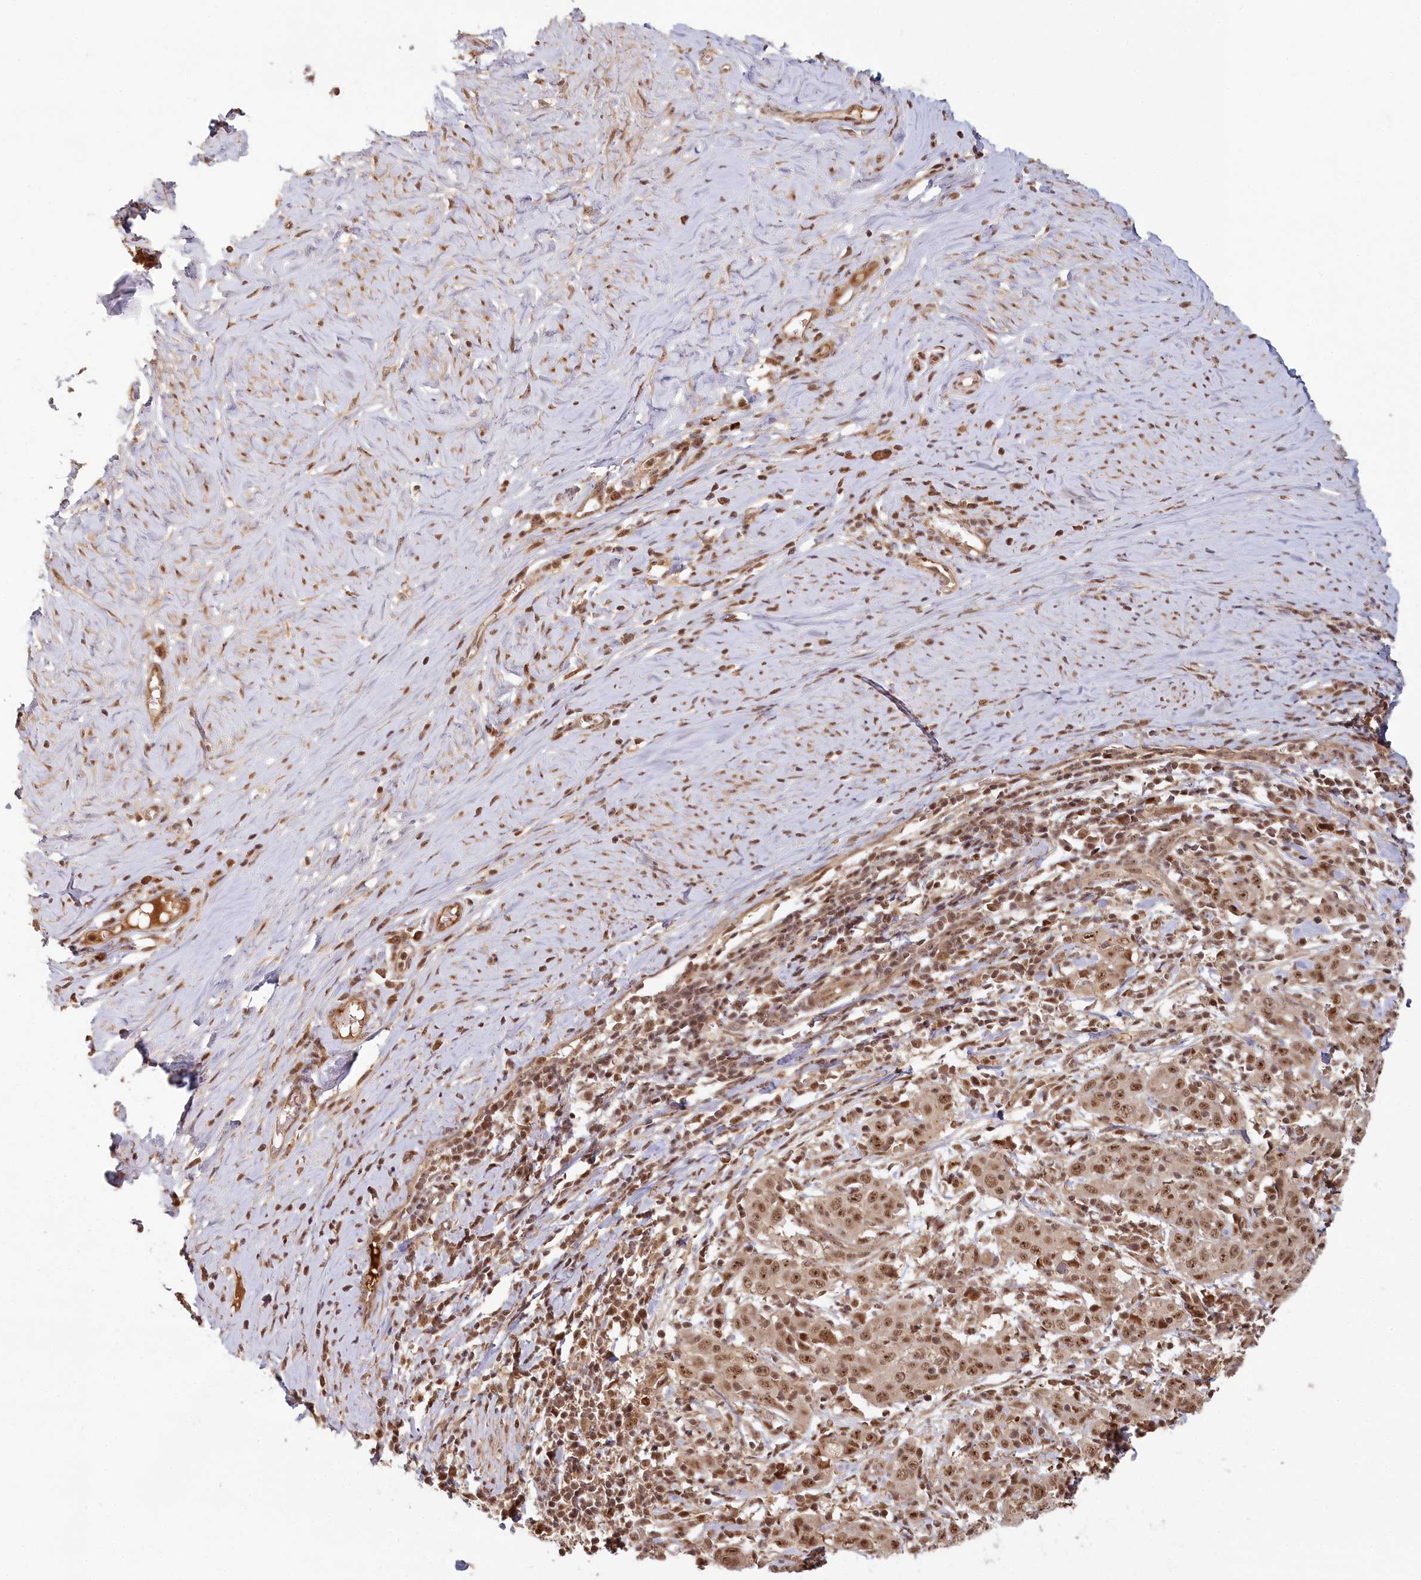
{"staining": {"intensity": "moderate", "quantity": ">75%", "location": "nuclear"}, "tissue": "cervical cancer", "cell_type": "Tumor cells", "image_type": "cancer", "snomed": [{"axis": "morphology", "description": "Squamous cell carcinoma, NOS"}, {"axis": "topography", "description": "Cervix"}], "caption": "An image of human cervical squamous cell carcinoma stained for a protein exhibits moderate nuclear brown staining in tumor cells.", "gene": "WAPL", "patient": {"sex": "female", "age": 46}}